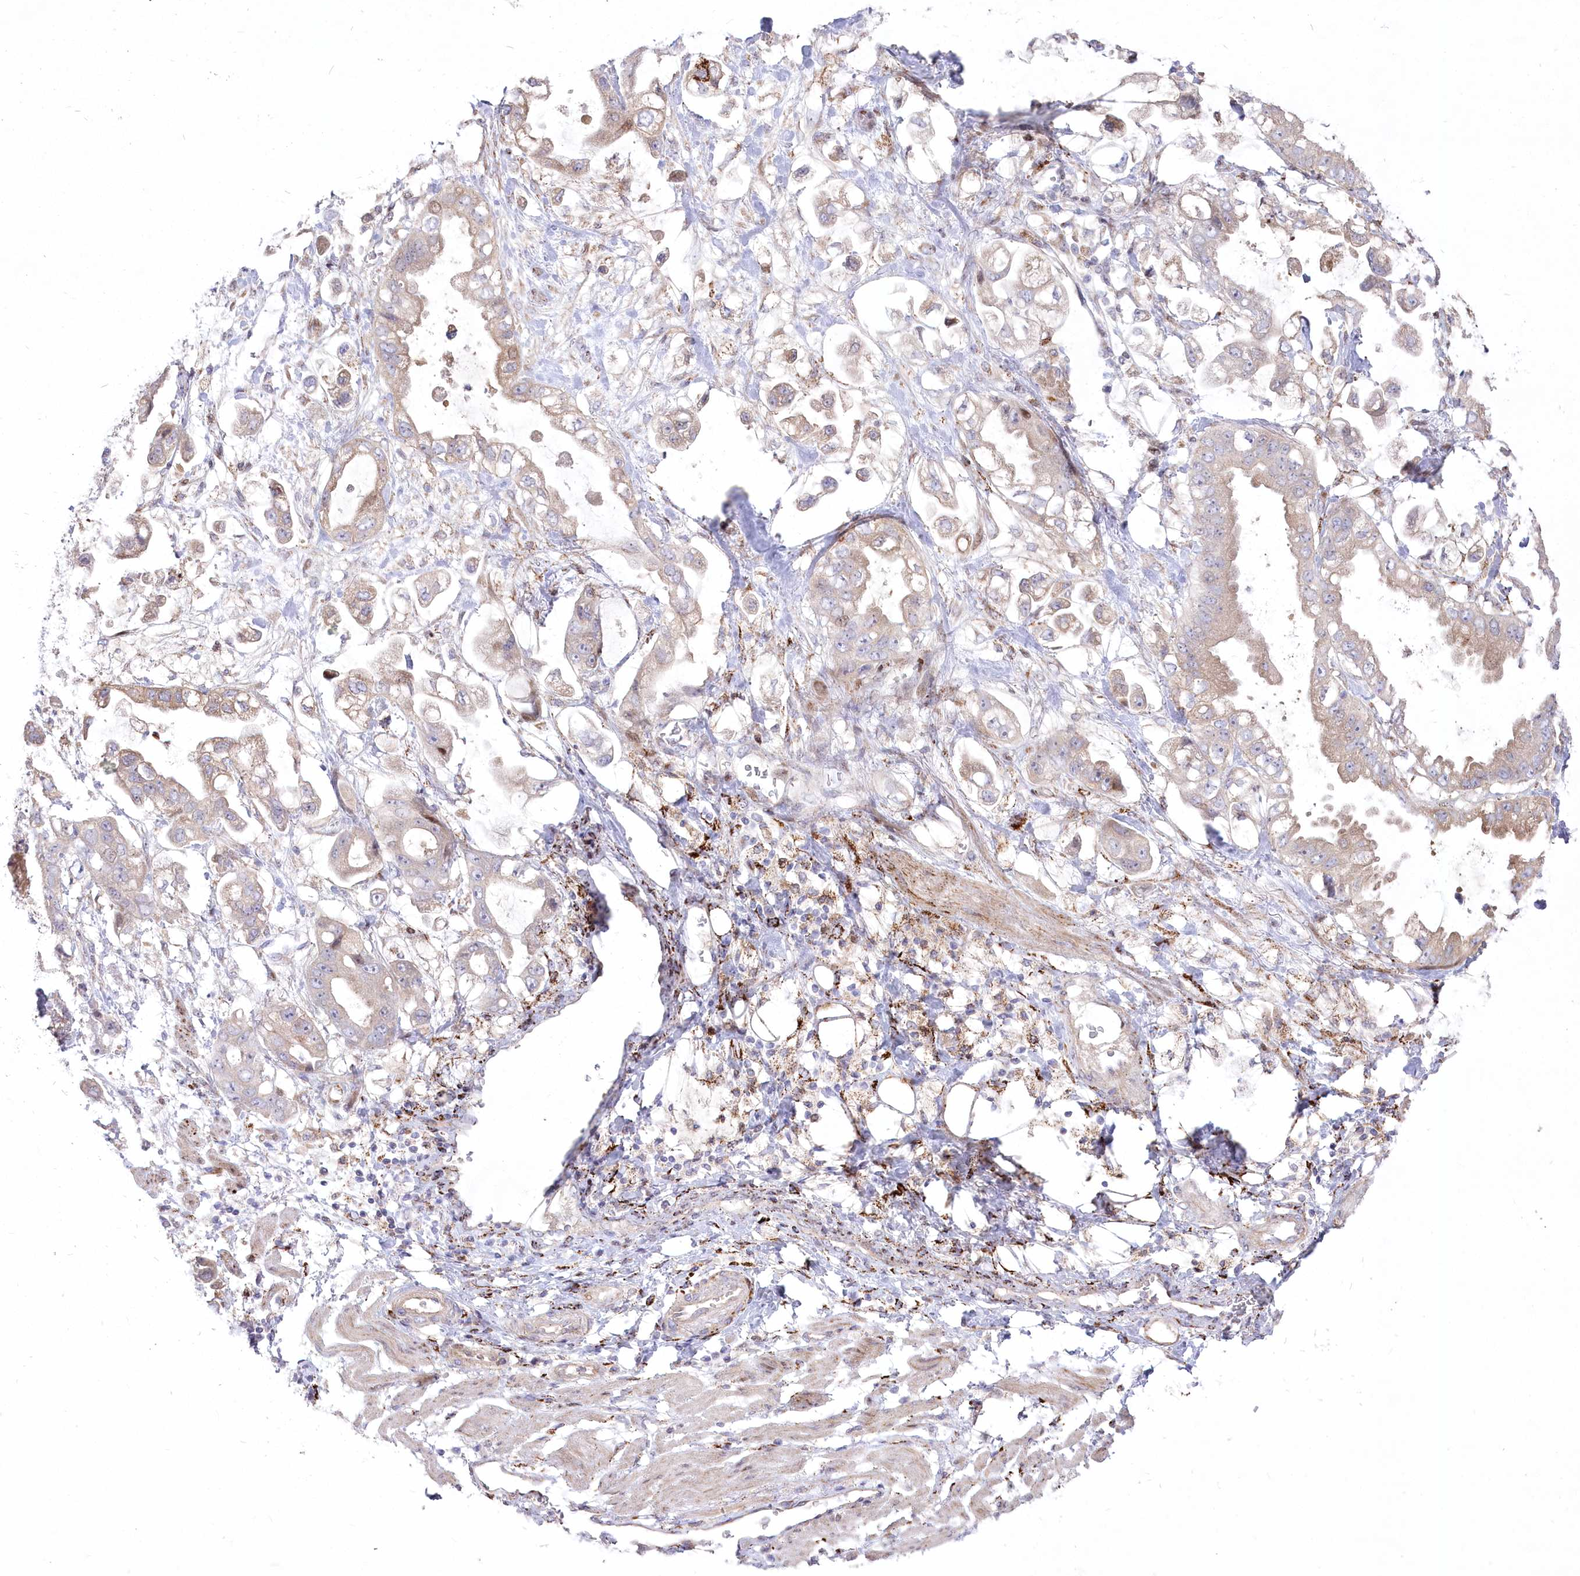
{"staining": {"intensity": "weak", "quantity": "<25%", "location": "cytoplasmic/membranous"}, "tissue": "stomach cancer", "cell_type": "Tumor cells", "image_type": "cancer", "snomed": [{"axis": "morphology", "description": "Adenocarcinoma, NOS"}, {"axis": "topography", "description": "Stomach"}], "caption": "A histopathology image of adenocarcinoma (stomach) stained for a protein displays no brown staining in tumor cells. (DAB immunohistochemistry, high magnification).", "gene": "CEP164", "patient": {"sex": "male", "age": 62}}